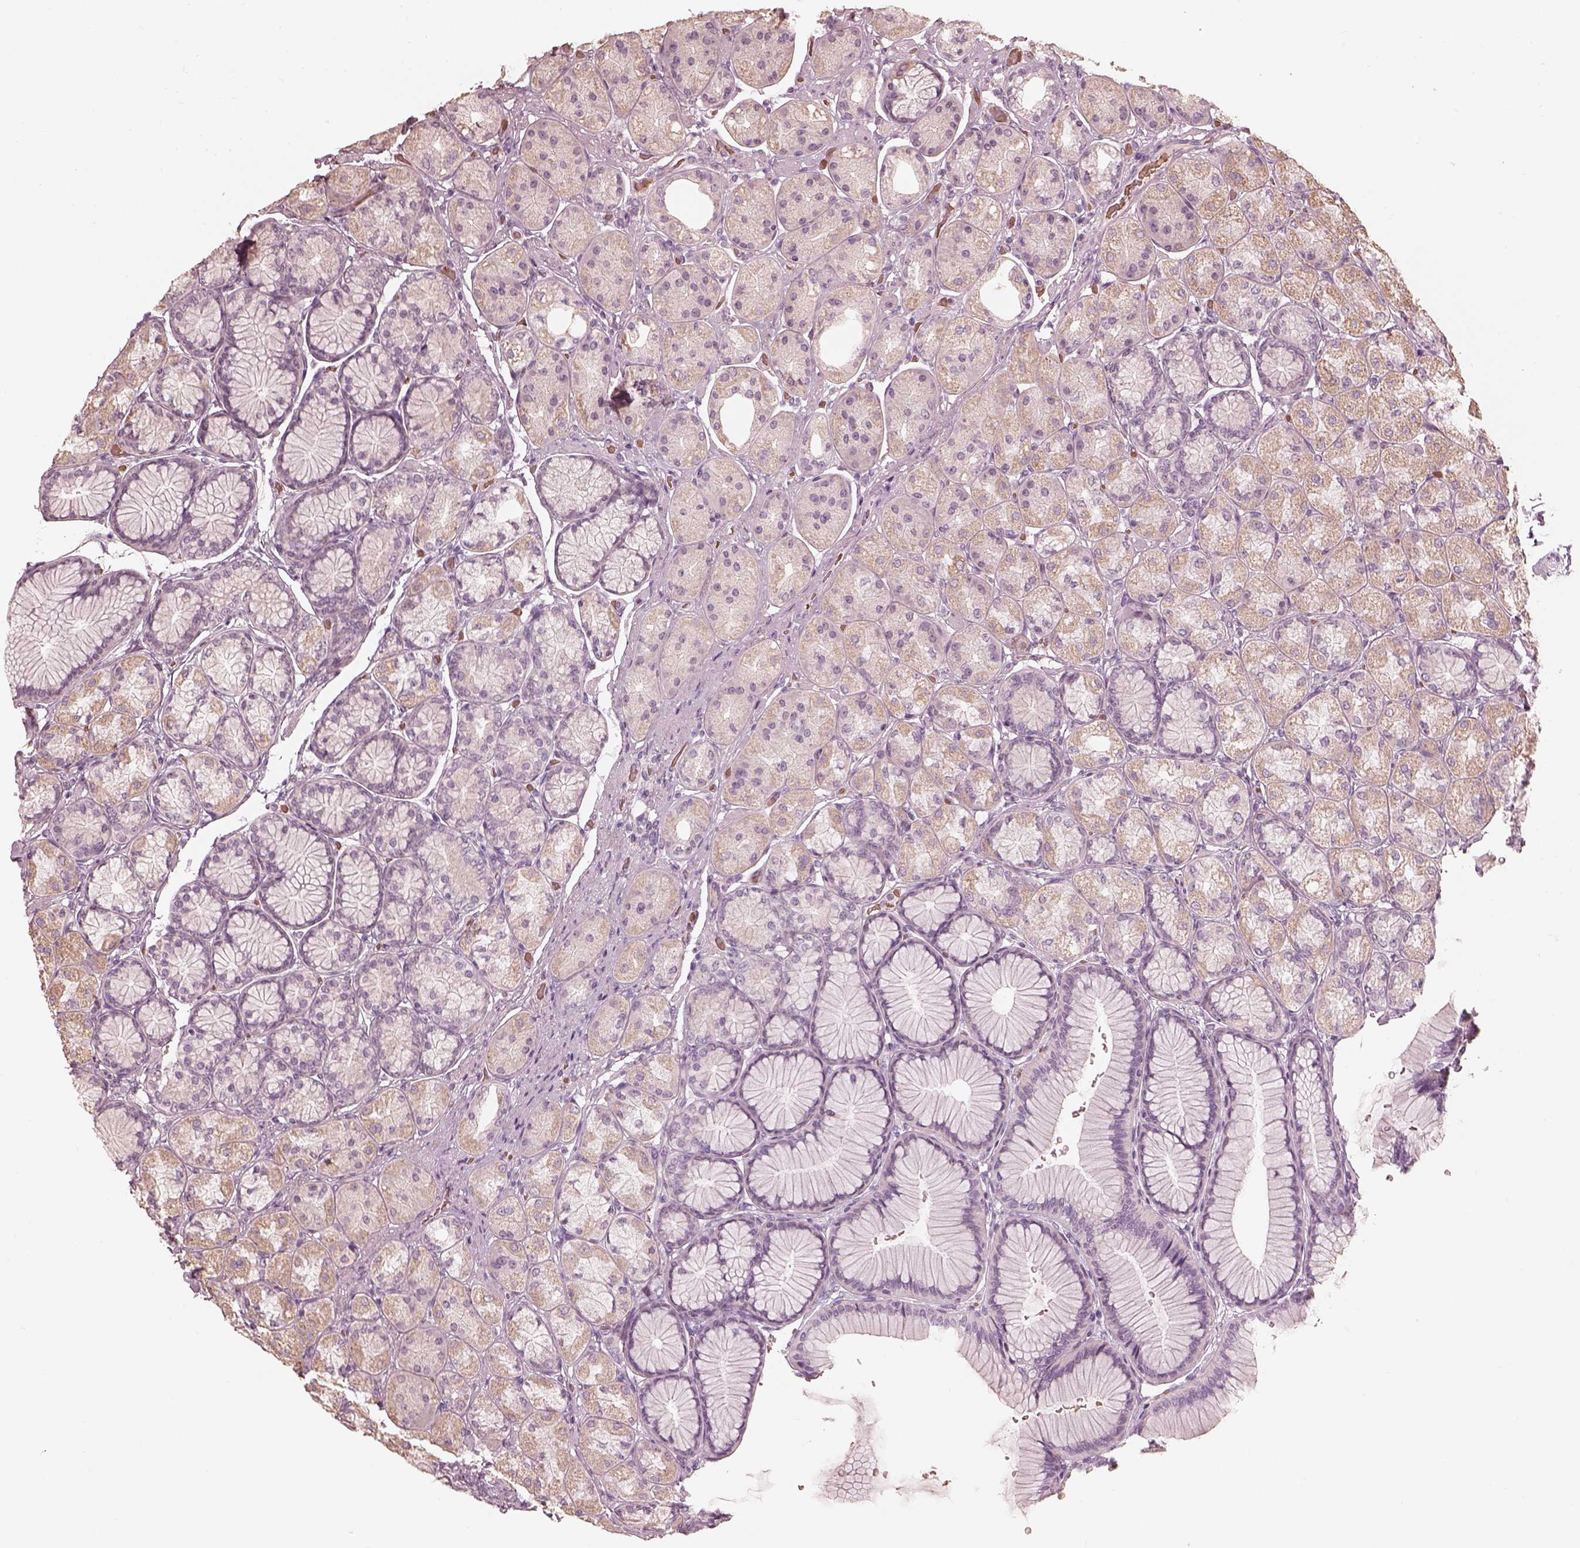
{"staining": {"intensity": "weak", "quantity": "<25%", "location": "cytoplasmic/membranous"}, "tissue": "stomach", "cell_type": "Glandular cells", "image_type": "normal", "snomed": [{"axis": "morphology", "description": "Normal tissue, NOS"}, {"axis": "morphology", "description": "Adenocarcinoma, NOS"}, {"axis": "morphology", "description": "Adenocarcinoma, High grade"}, {"axis": "topography", "description": "Stomach, upper"}, {"axis": "topography", "description": "Stomach"}], "caption": "Glandular cells are negative for protein expression in unremarkable human stomach. Brightfield microscopy of IHC stained with DAB (brown) and hematoxylin (blue), captured at high magnification.", "gene": "ANKLE1", "patient": {"sex": "female", "age": 65}}